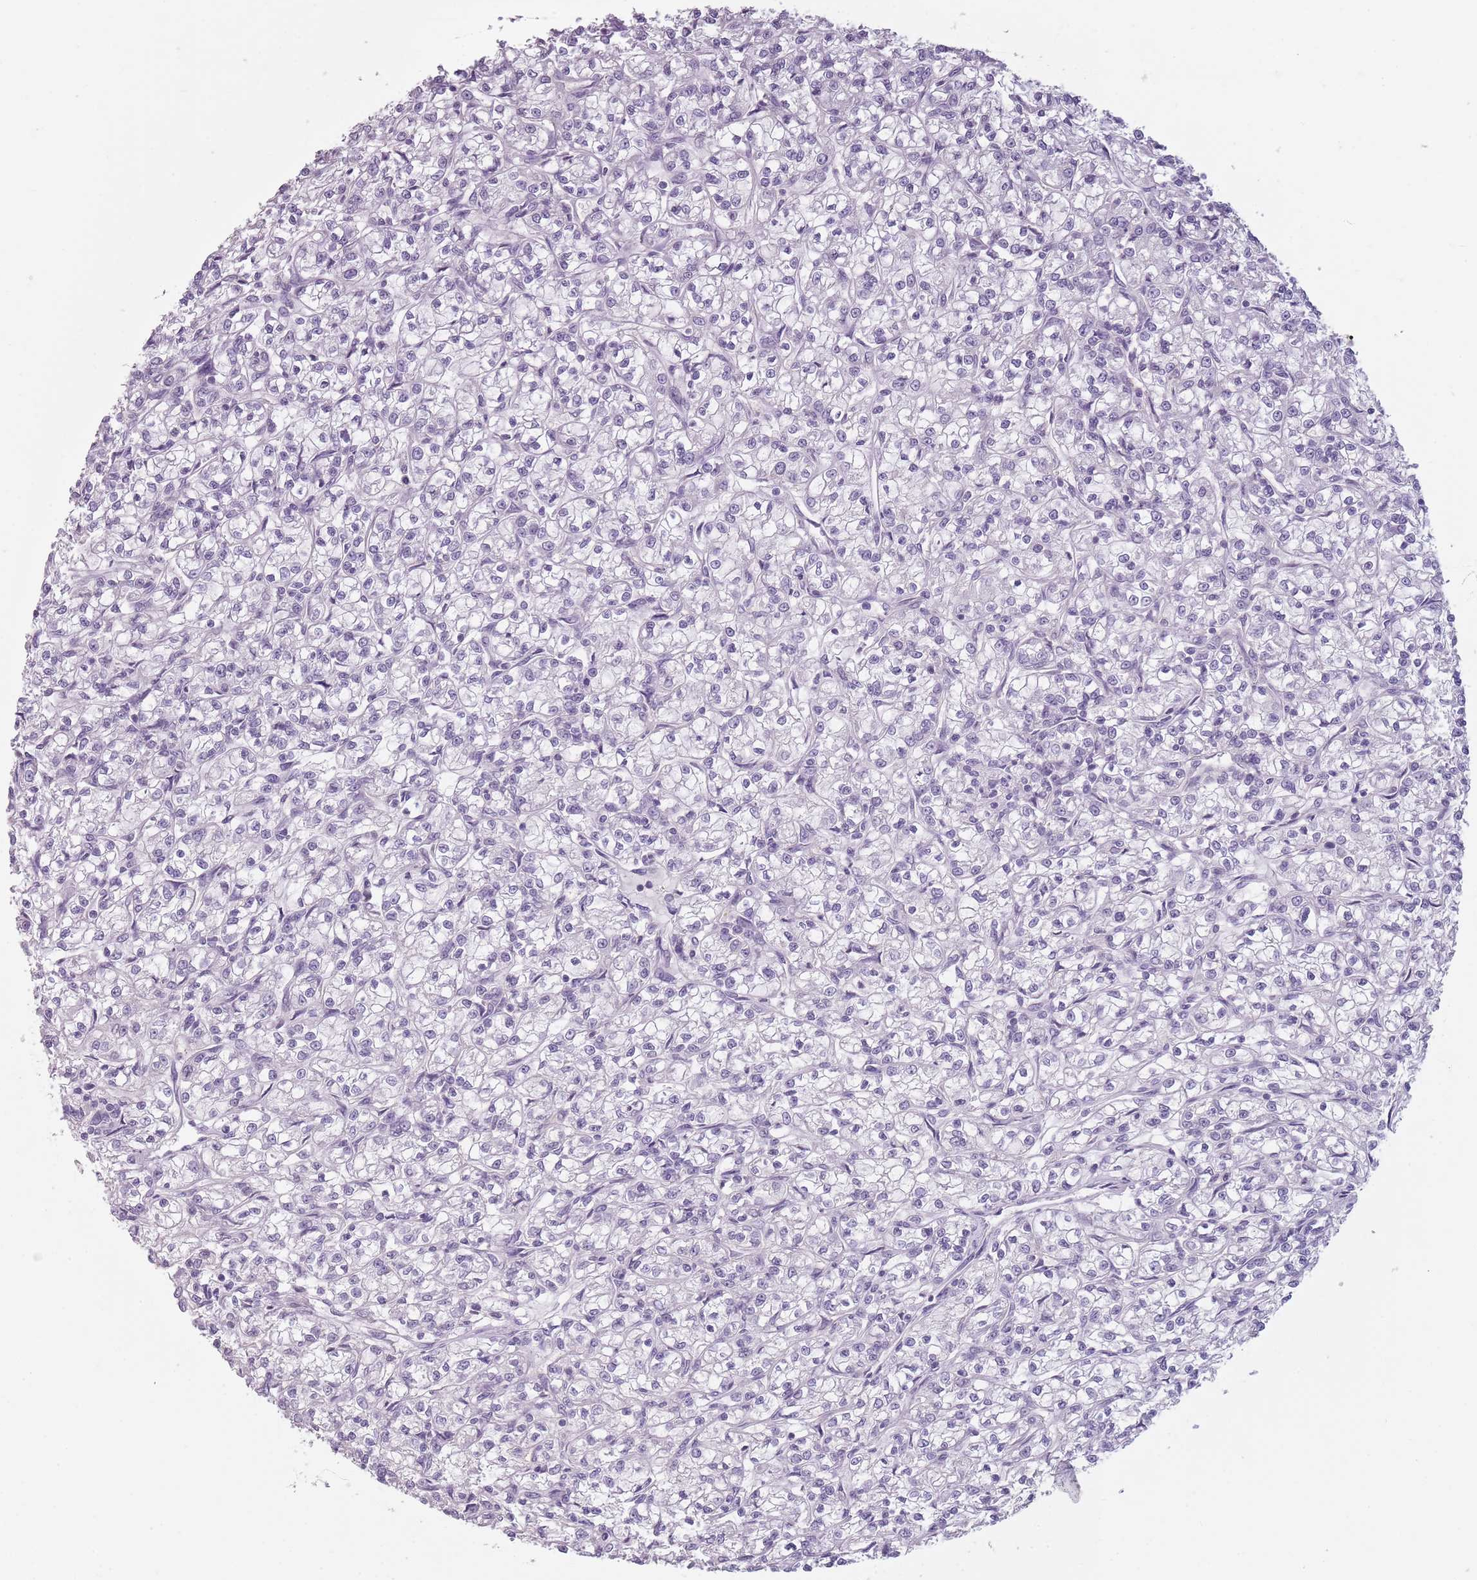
{"staining": {"intensity": "negative", "quantity": "none", "location": "none"}, "tissue": "renal cancer", "cell_type": "Tumor cells", "image_type": "cancer", "snomed": [{"axis": "morphology", "description": "Adenocarcinoma, NOS"}, {"axis": "topography", "description": "Kidney"}], "caption": "Immunohistochemistry (IHC) micrograph of adenocarcinoma (renal) stained for a protein (brown), which demonstrates no positivity in tumor cells.", "gene": "PIEZO1", "patient": {"sex": "female", "age": 59}}